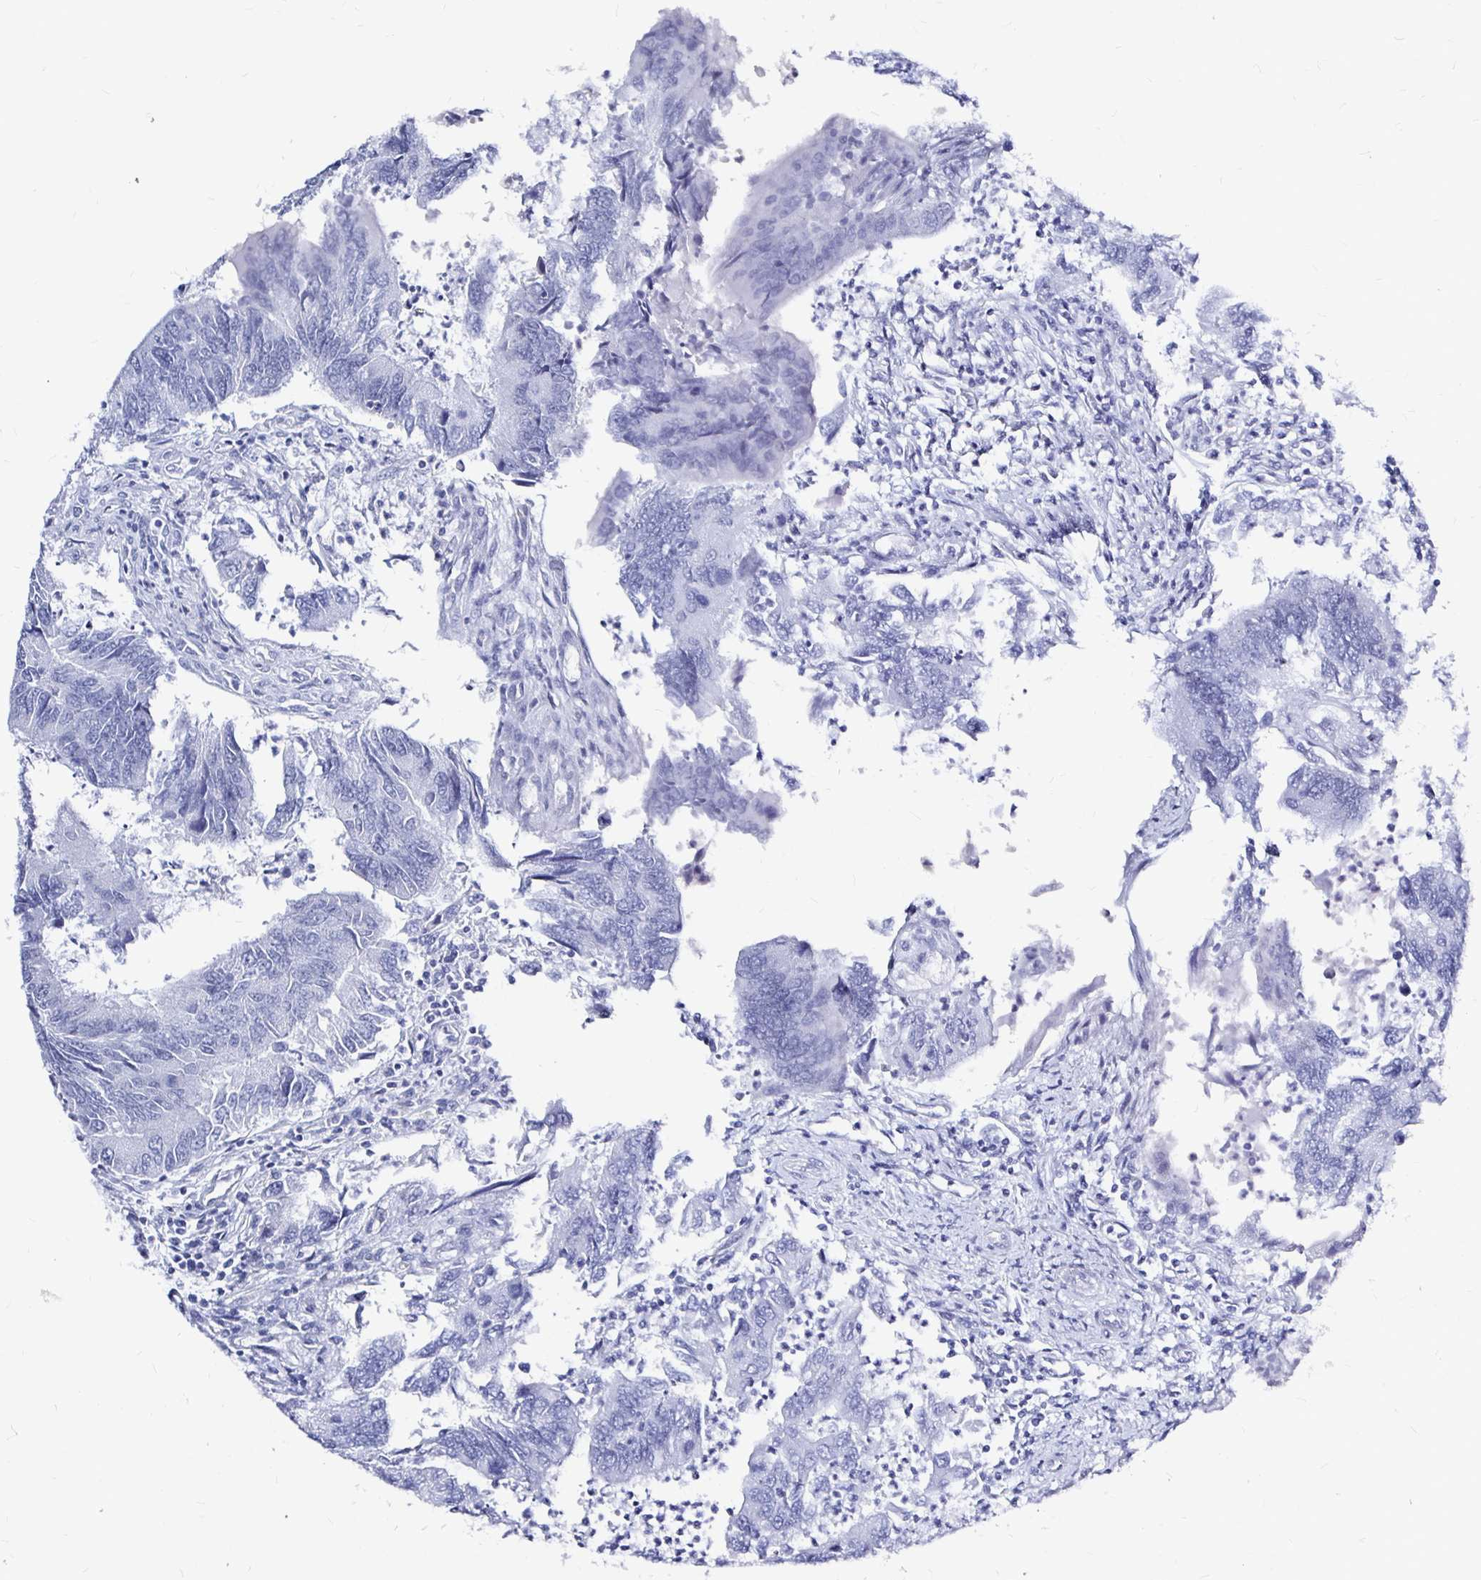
{"staining": {"intensity": "negative", "quantity": "none", "location": "none"}, "tissue": "colorectal cancer", "cell_type": "Tumor cells", "image_type": "cancer", "snomed": [{"axis": "morphology", "description": "Adenocarcinoma, NOS"}, {"axis": "topography", "description": "Colon"}], "caption": "High magnification brightfield microscopy of colorectal cancer (adenocarcinoma) stained with DAB (3,3'-diaminobenzidine) (brown) and counterstained with hematoxylin (blue): tumor cells show no significant positivity.", "gene": "LUZP4", "patient": {"sex": "female", "age": 67}}